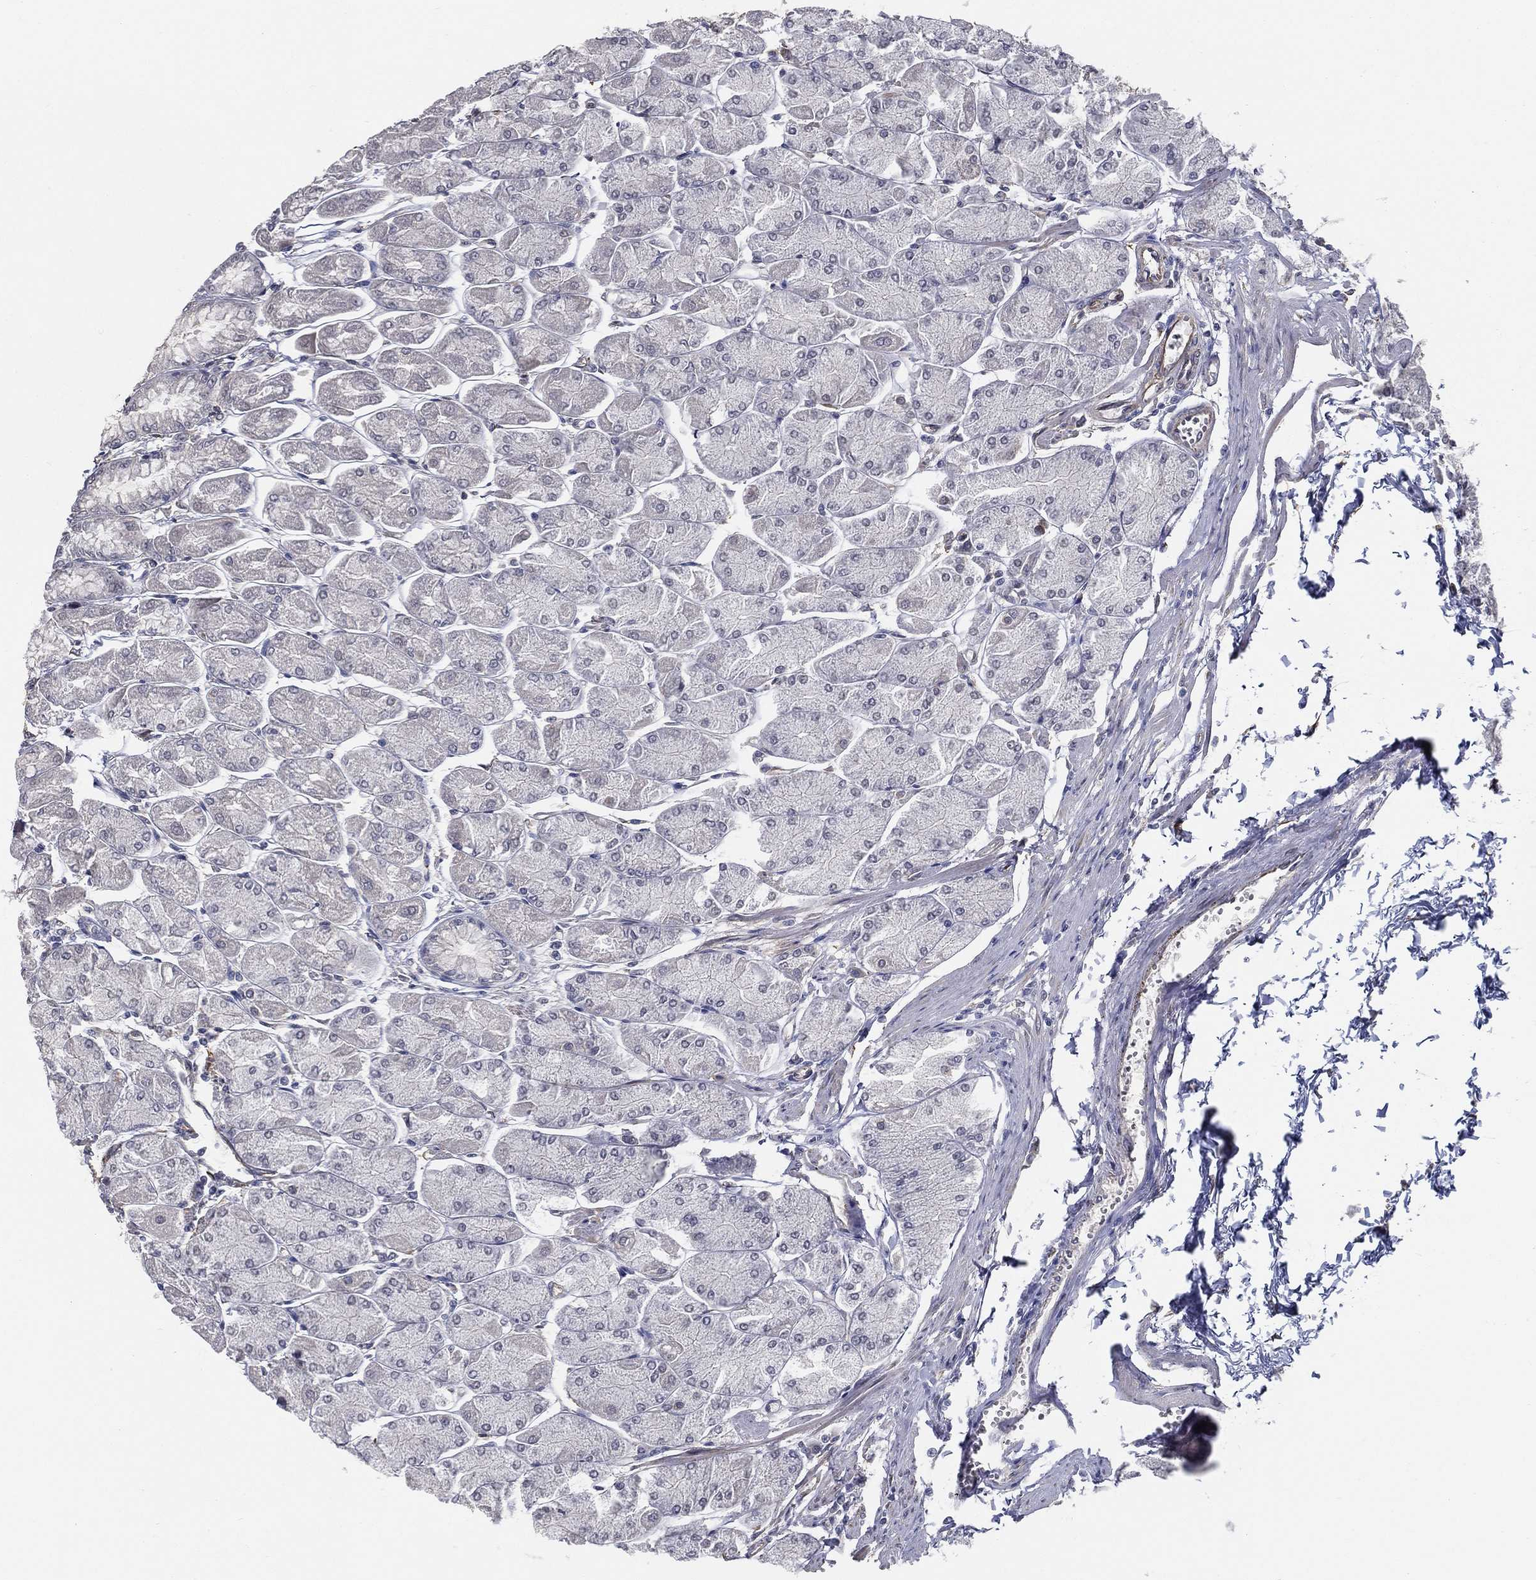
{"staining": {"intensity": "negative", "quantity": "none", "location": "none"}, "tissue": "stomach", "cell_type": "Glandular cells", "image_type": "normal", "snomed": [{"axis": "morphology", "description": "Normal tissue, NOS"}, {"axis": "topography", "description": "Stomach, upper"}], "caption": "Protein analysis of benign stomach exhibits no significant expression in glandular cells. (Immunohistochemistry, brightfield microscopy, high magnification).", "gene": "LRRC56", "patient": {"sex": "male", "age": 60}}